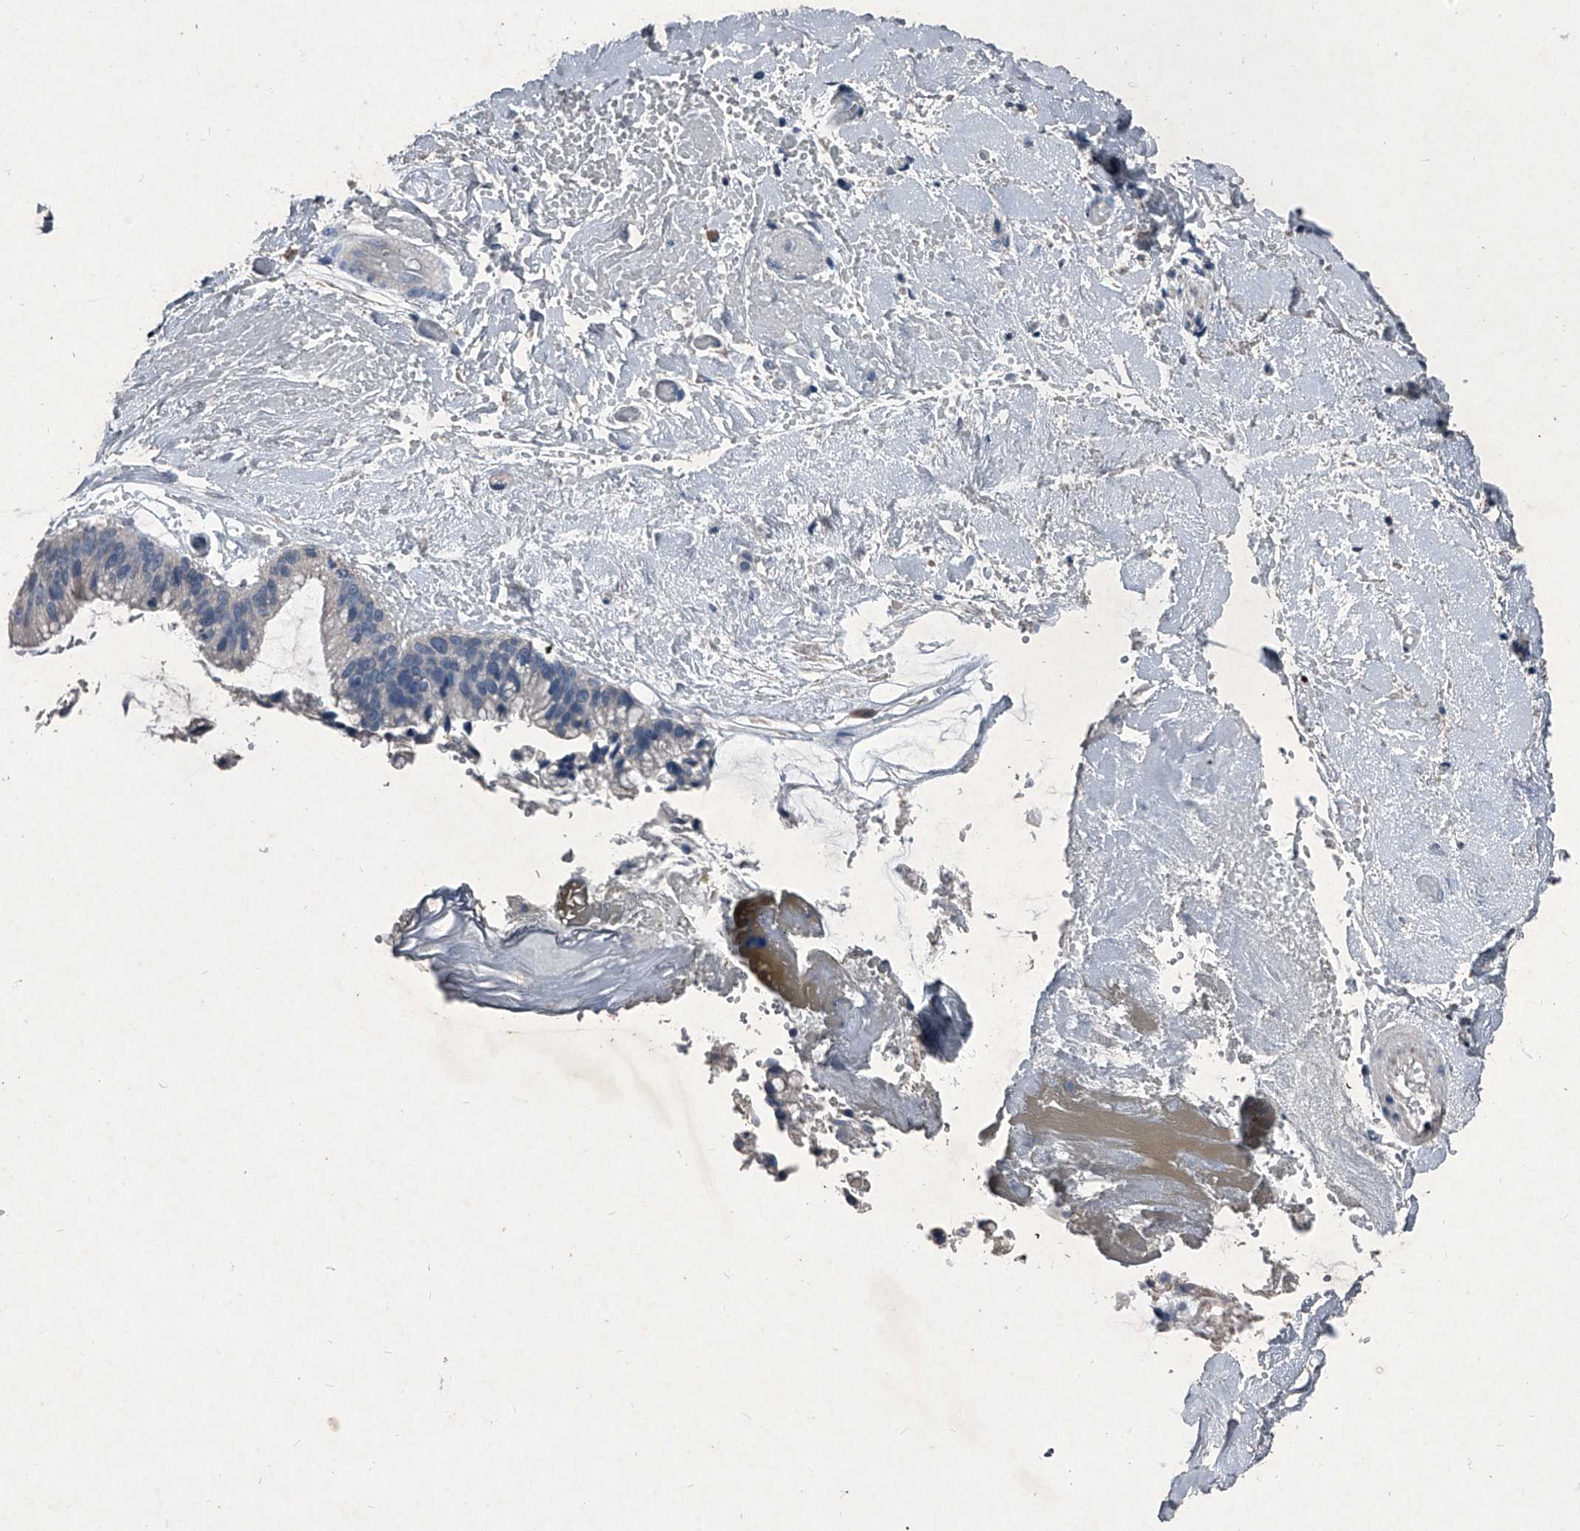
{"staining": {"intensity": "negative", "quantity": "none", "location": "none"}, "tissue": "ovarian cancer", "cell_type": "Tumor cells", "image_type": "cancer", "snomed": [{"axis": "morphology", "description": "Cystadenocarcinoma, mucinous, NOS"}, {"axis": "topography", "description": "Ovary"}], "caption": "Protein analysis of ovarian mucinous cystadenocarcinoma exhibits no significant expression in tumor cells.", "gene": "MAPKAP1", "patient": {"sex": "female", "age": 39}}